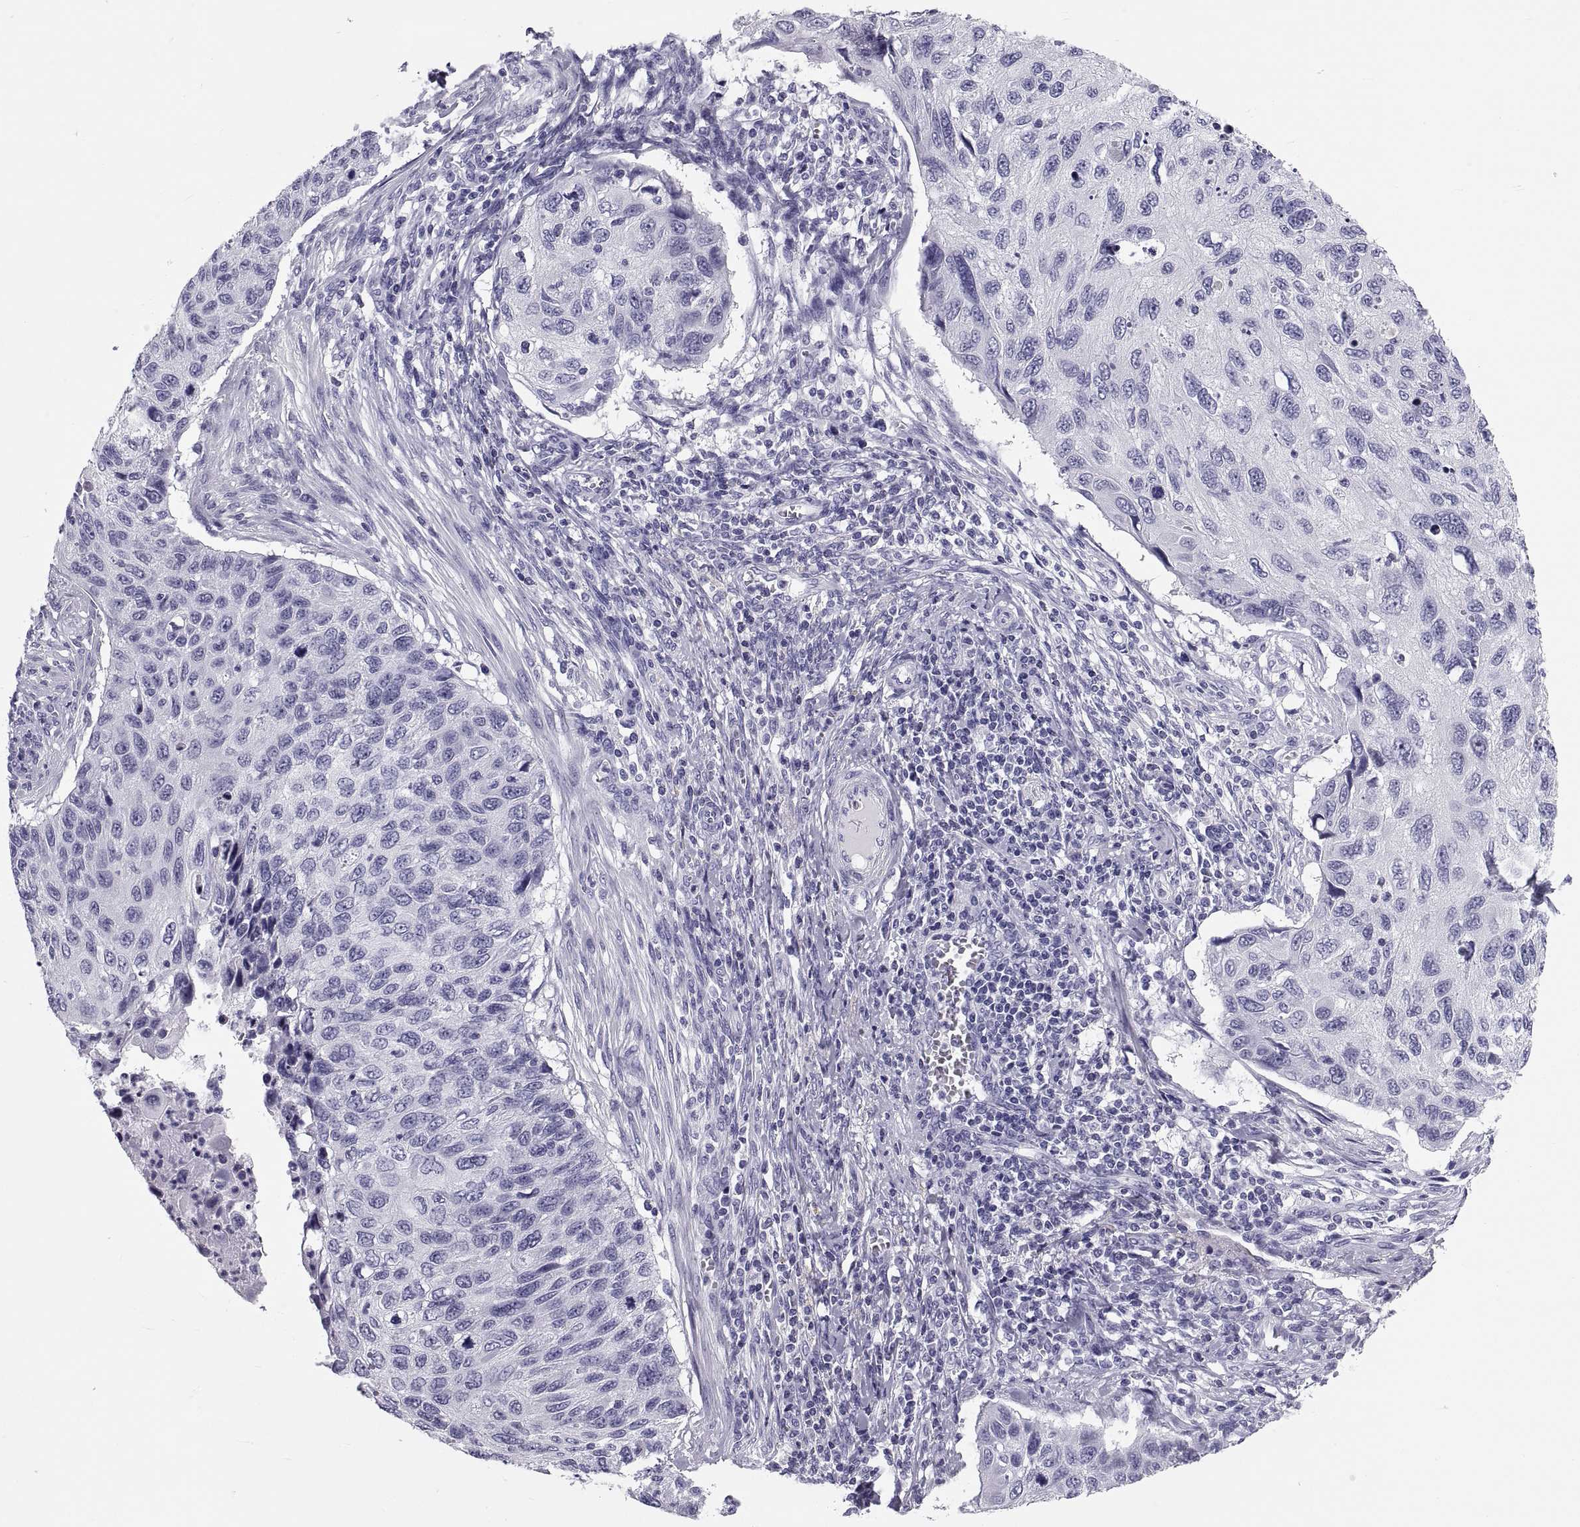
{"staining": {"intensity": "negative", "quantity": "none", "location": "none"}, "tissue": "cervical cancer", "cell_type": "Tumor cells", "image_type": "cancer", "snomed": [{"axis": "morphology", "description": "Squamous cell carcinoma, NOS"}, {"axis": "topography", "description": "Cervix"}], "caption": "Protein analysis of cervical squamous cell carcinoma exhibits no significant positivity in tumor cells.", "gene": "DEFB129", "patient": {"sex": "female", "age": 70}}